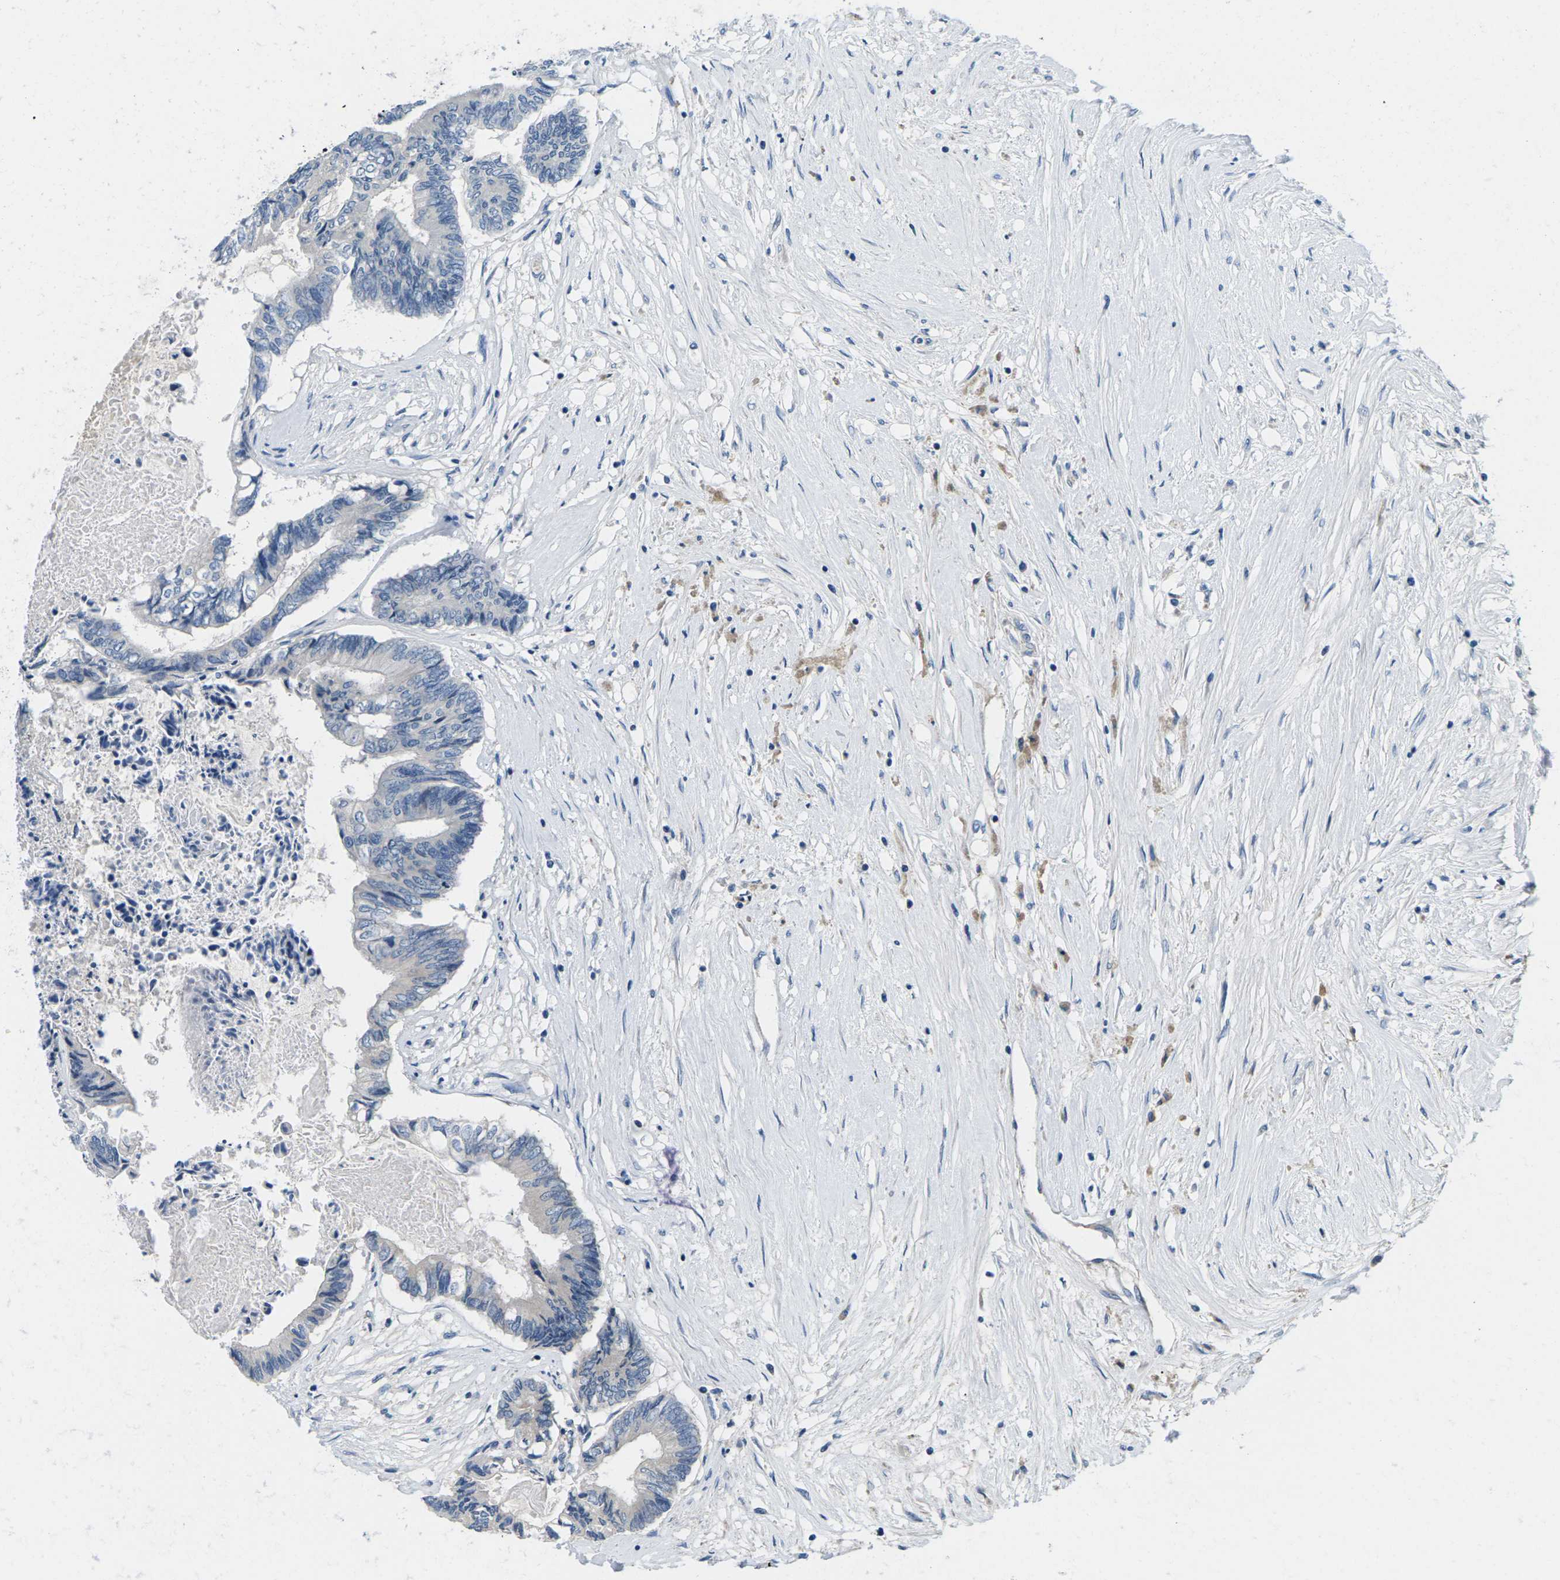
{"staining": {"intensity": "negative", "quantity": "none", "location": "none"}, "tissue": "colorectal cancer", "cell_type": "Tumor cells", "image_type": "cancer", "snomed": [{"axis": "morphology", "description": "Adenocarcinoma, NOS"}, {"axis": "topography", "description": "Rectum"}], "caption": "Protein analysis of colorectal cancer (adenocarcinoma) reveals no significant expression in tumor cells.", "gene": "TSPAN2", "patient": {"sex": "male", "age": 63}}